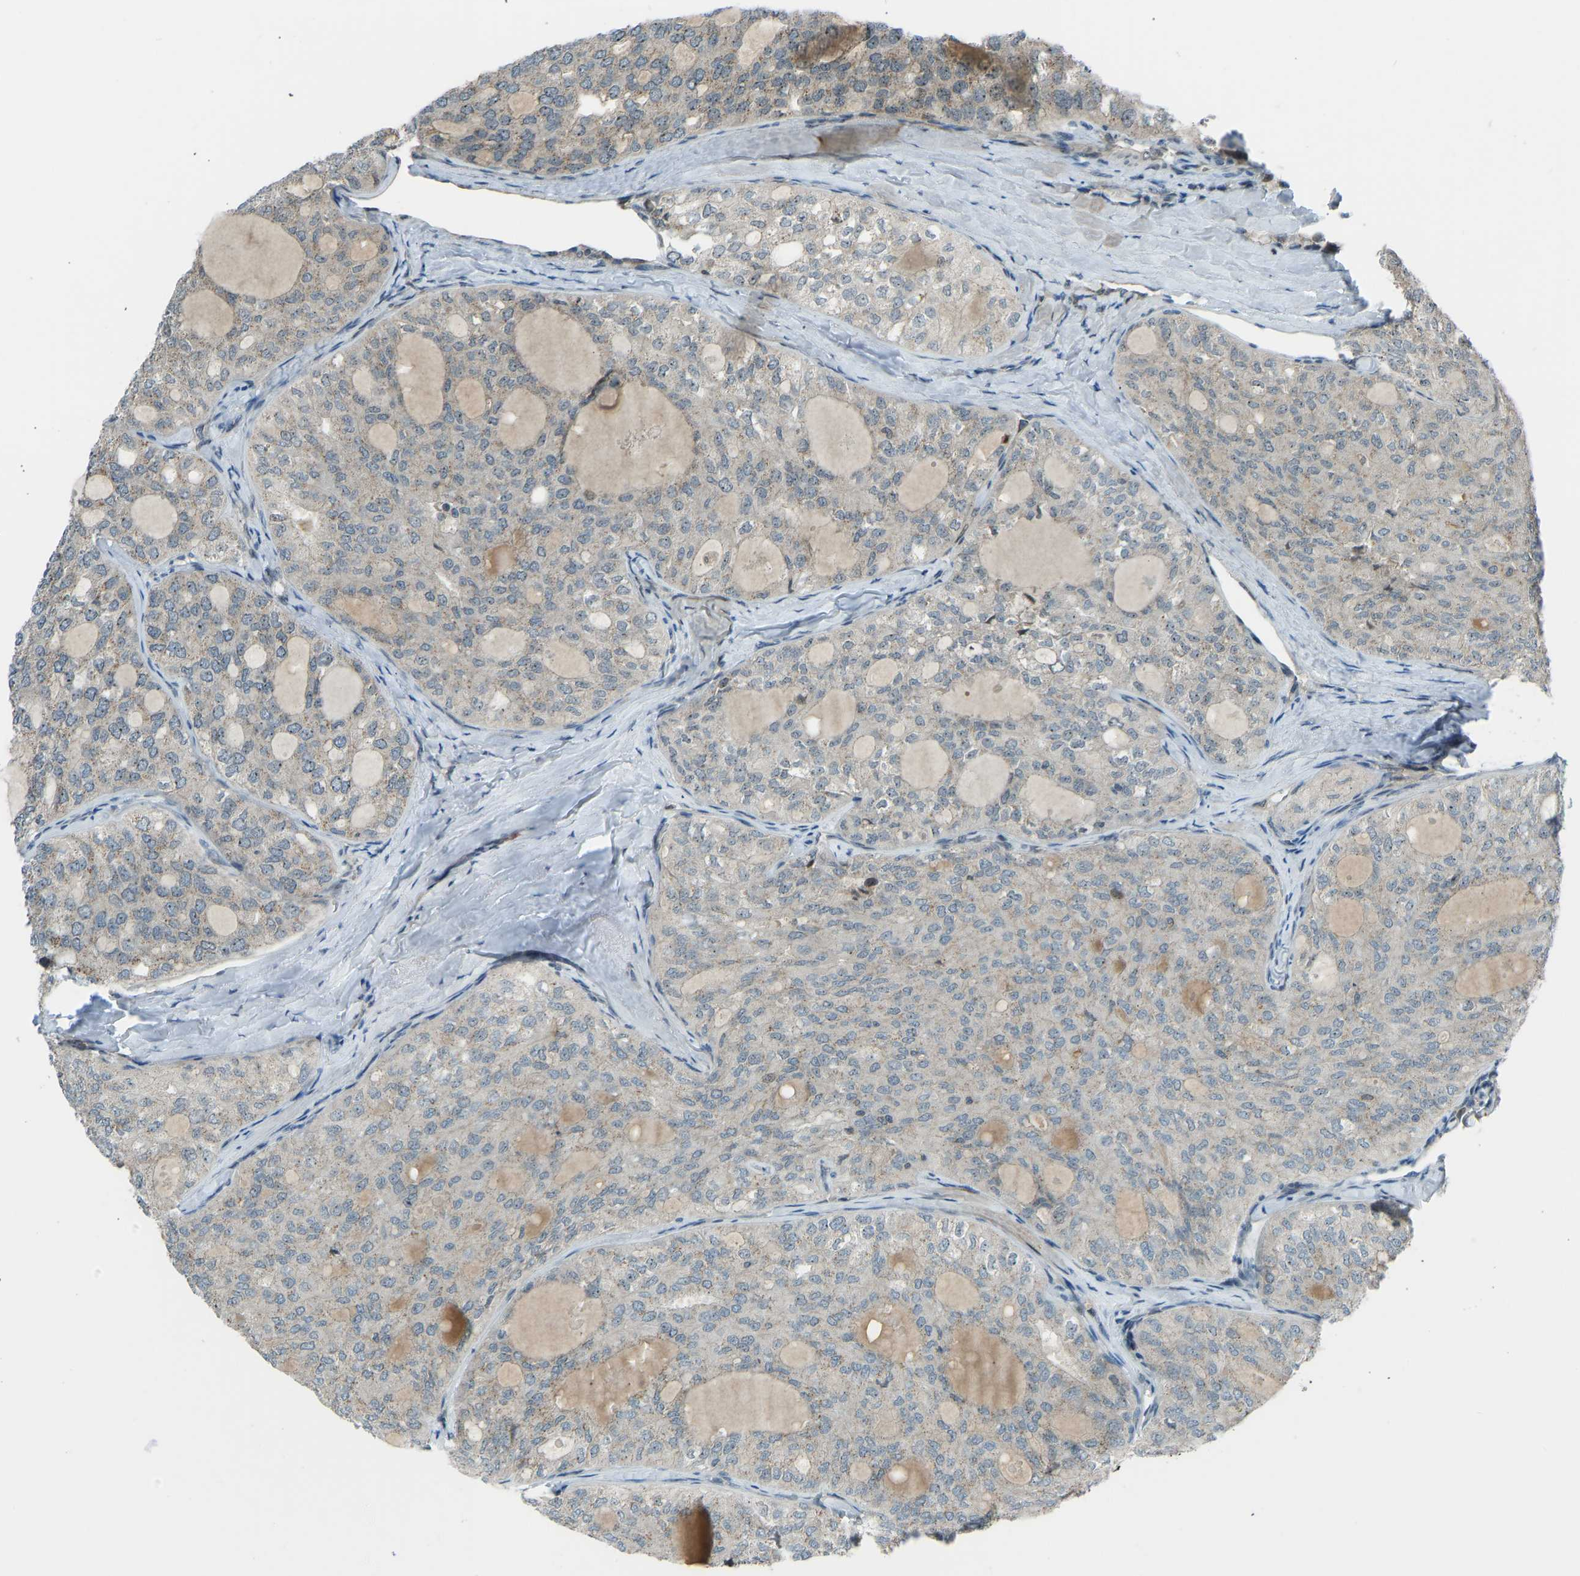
{"staining": {"intensity": "negative", "quantity": "none", "location": "none"}, "tissue": "thyroid cancer", "cell_type": "Tumor cells", "image_type": "cancer", "snomed": [{"axis": "morphology", "description": "Follicular adenoma carcinoma, NOS"}, {"axis": "topography", "description": "Thyroid gland"}], "caption": "Tumor cells show no significant positivity in thyroid cancer.", "gene": "SVOPL", "patient": {"sex": "male", "age": 75}}